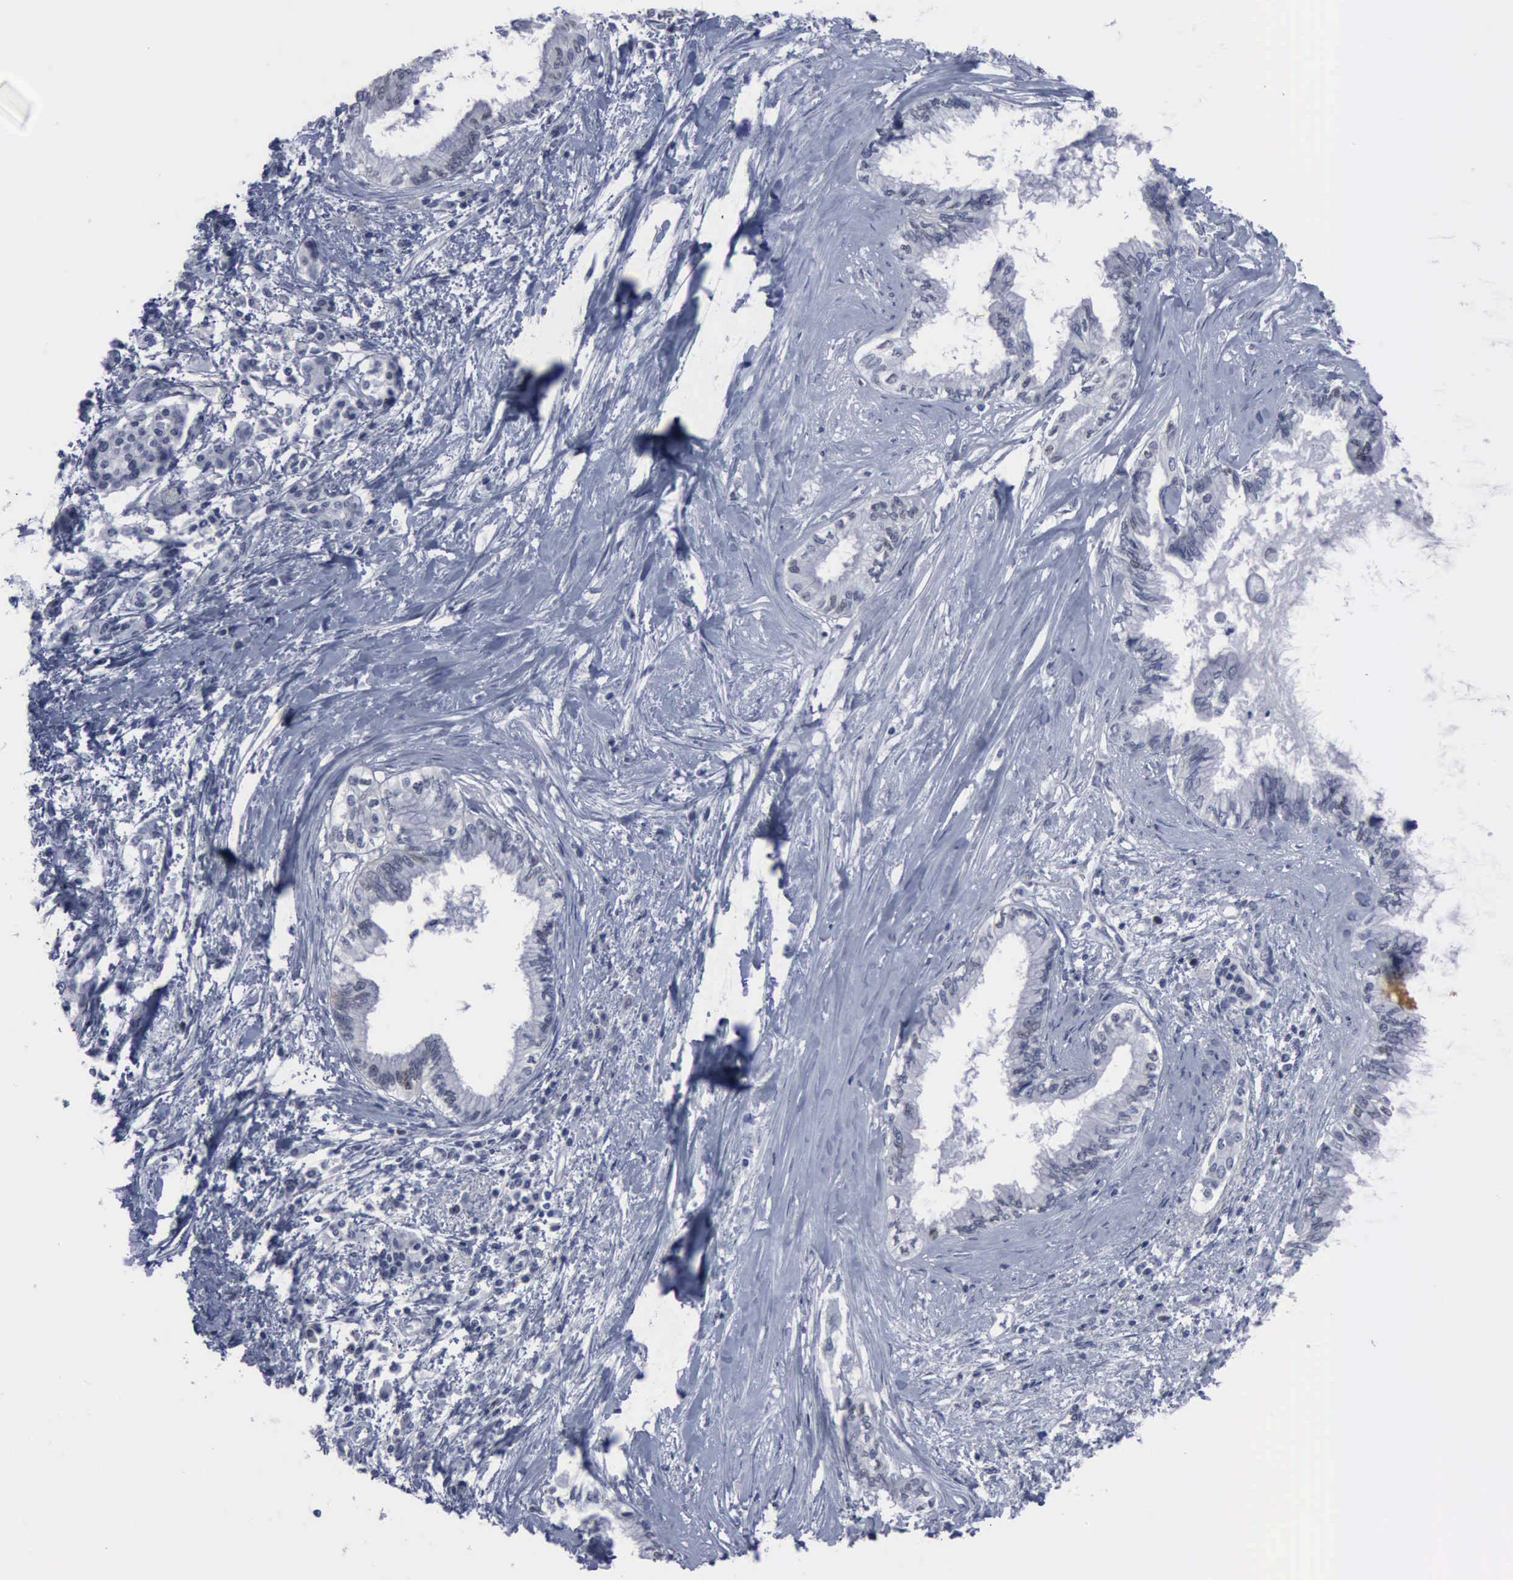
{"staining": {"intensity": "negative", "quantity": "none", "location": "none"}, "tissue": "pancreatic cancer", "cell_type": "Tumor cells", "image_type": "cancer", "snomed": [{"axis": "morphology", "description": "Adenocarcinoma, NOS"}, {"axis": "topography", "description": "Pancreas"}], "caption": "This photomicrograph is of adenocarcinoma (pancreatic) stained with IHC to label a protein in brown with the nuclei are counter-stained blue. There is no expression in tumor cells.", "gene": "MCM5", "patient": {"sex": "female", "age": 64}}